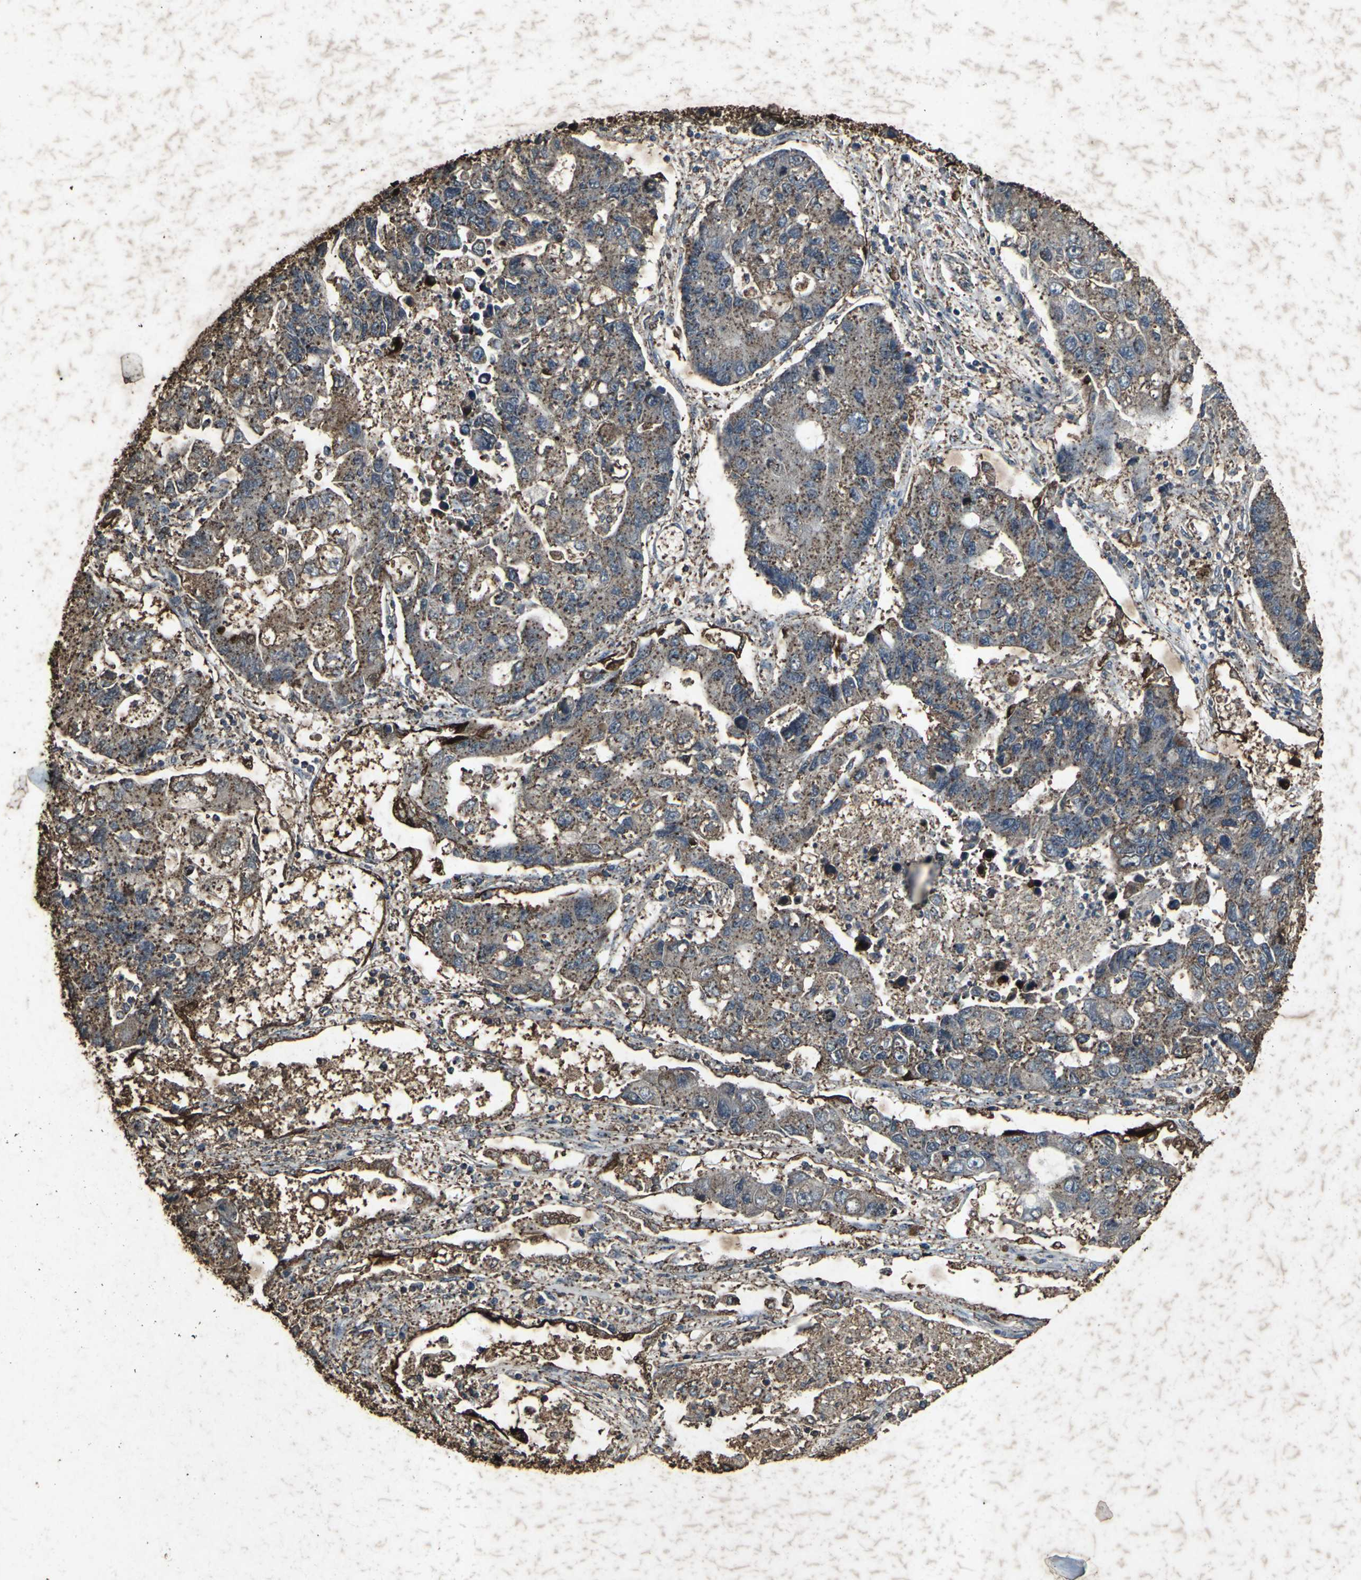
{"staining": {"intensity": "strong", "quantity": ">75%", "location": "cytoplasmic/membranous"}, "tissue": "lung cancer", "cell_type": "Tumor cells", "image_type": "cancer", "snomed": [{"axis": "morphology", "description": "Adenocarcinoma, NOS"}, {"axis": "topography", "description": "Lung"}], "caption": "Strong cytoplasmic/membranous expression for a protein is seen in approximately >75% of tumor cells of lung cancer using IHC.", "gene": "CCR9", "patient": {"sex": "female", "age": 51}}